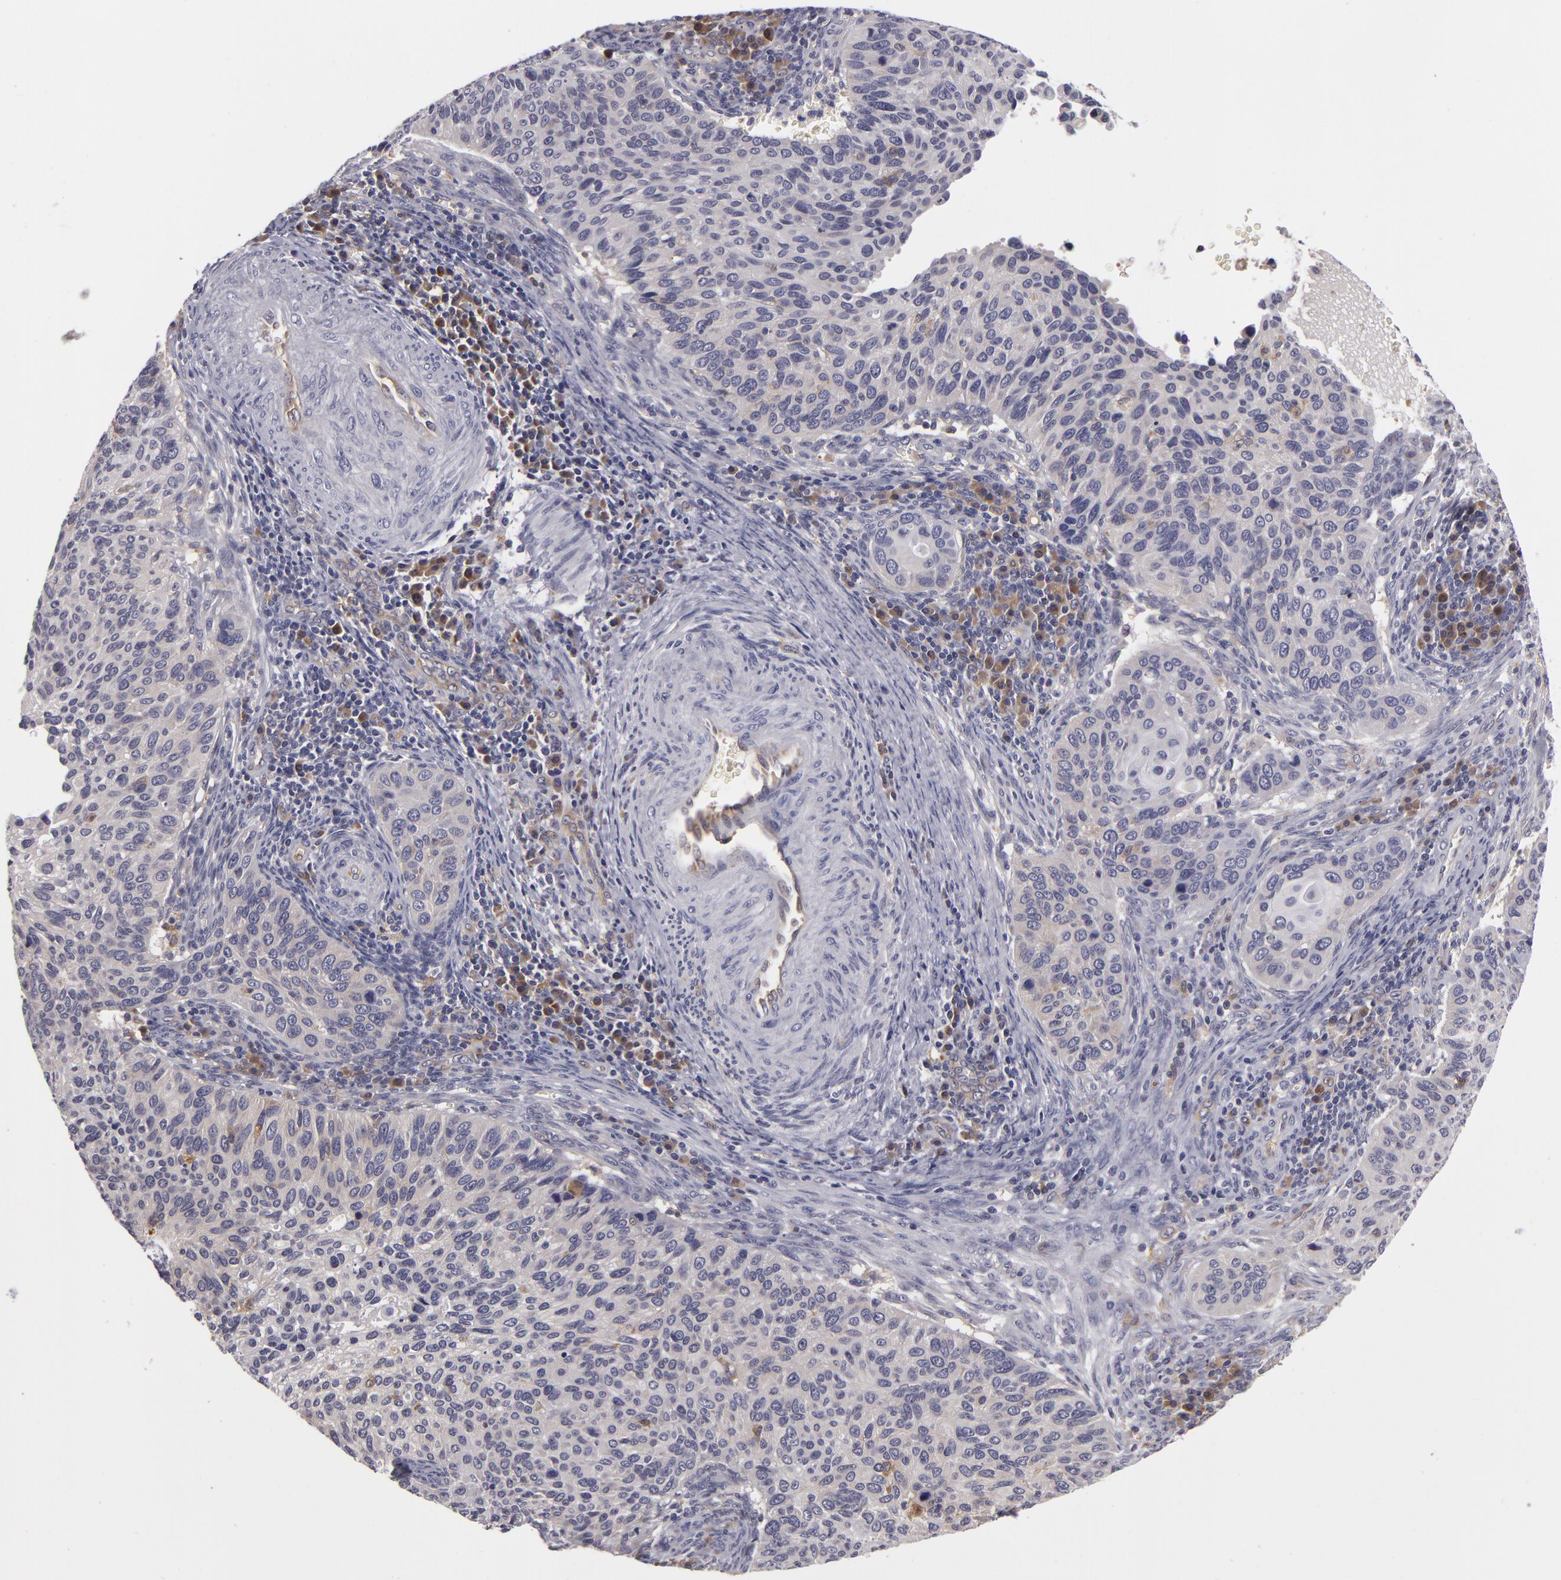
{"staining": {"intensity": "negative", "quantity": "none", "location": "none"}, "tissue": "cervical cancer", "cell_type": "Tumor cells", "image_type": "cancer", "snomed": [{"axis": "morphology", "description": "Adenocarcinoma, NOS"}, {"axis": "topography", "description": "Cervix"}], "caption": "Cervical cancer (adenocarcinoma) was stained to show a protein in brown. There is no significant positivity in tumor cells.", "gene": "ZNF229", "patient": {"sex": "female", "age": 29}}